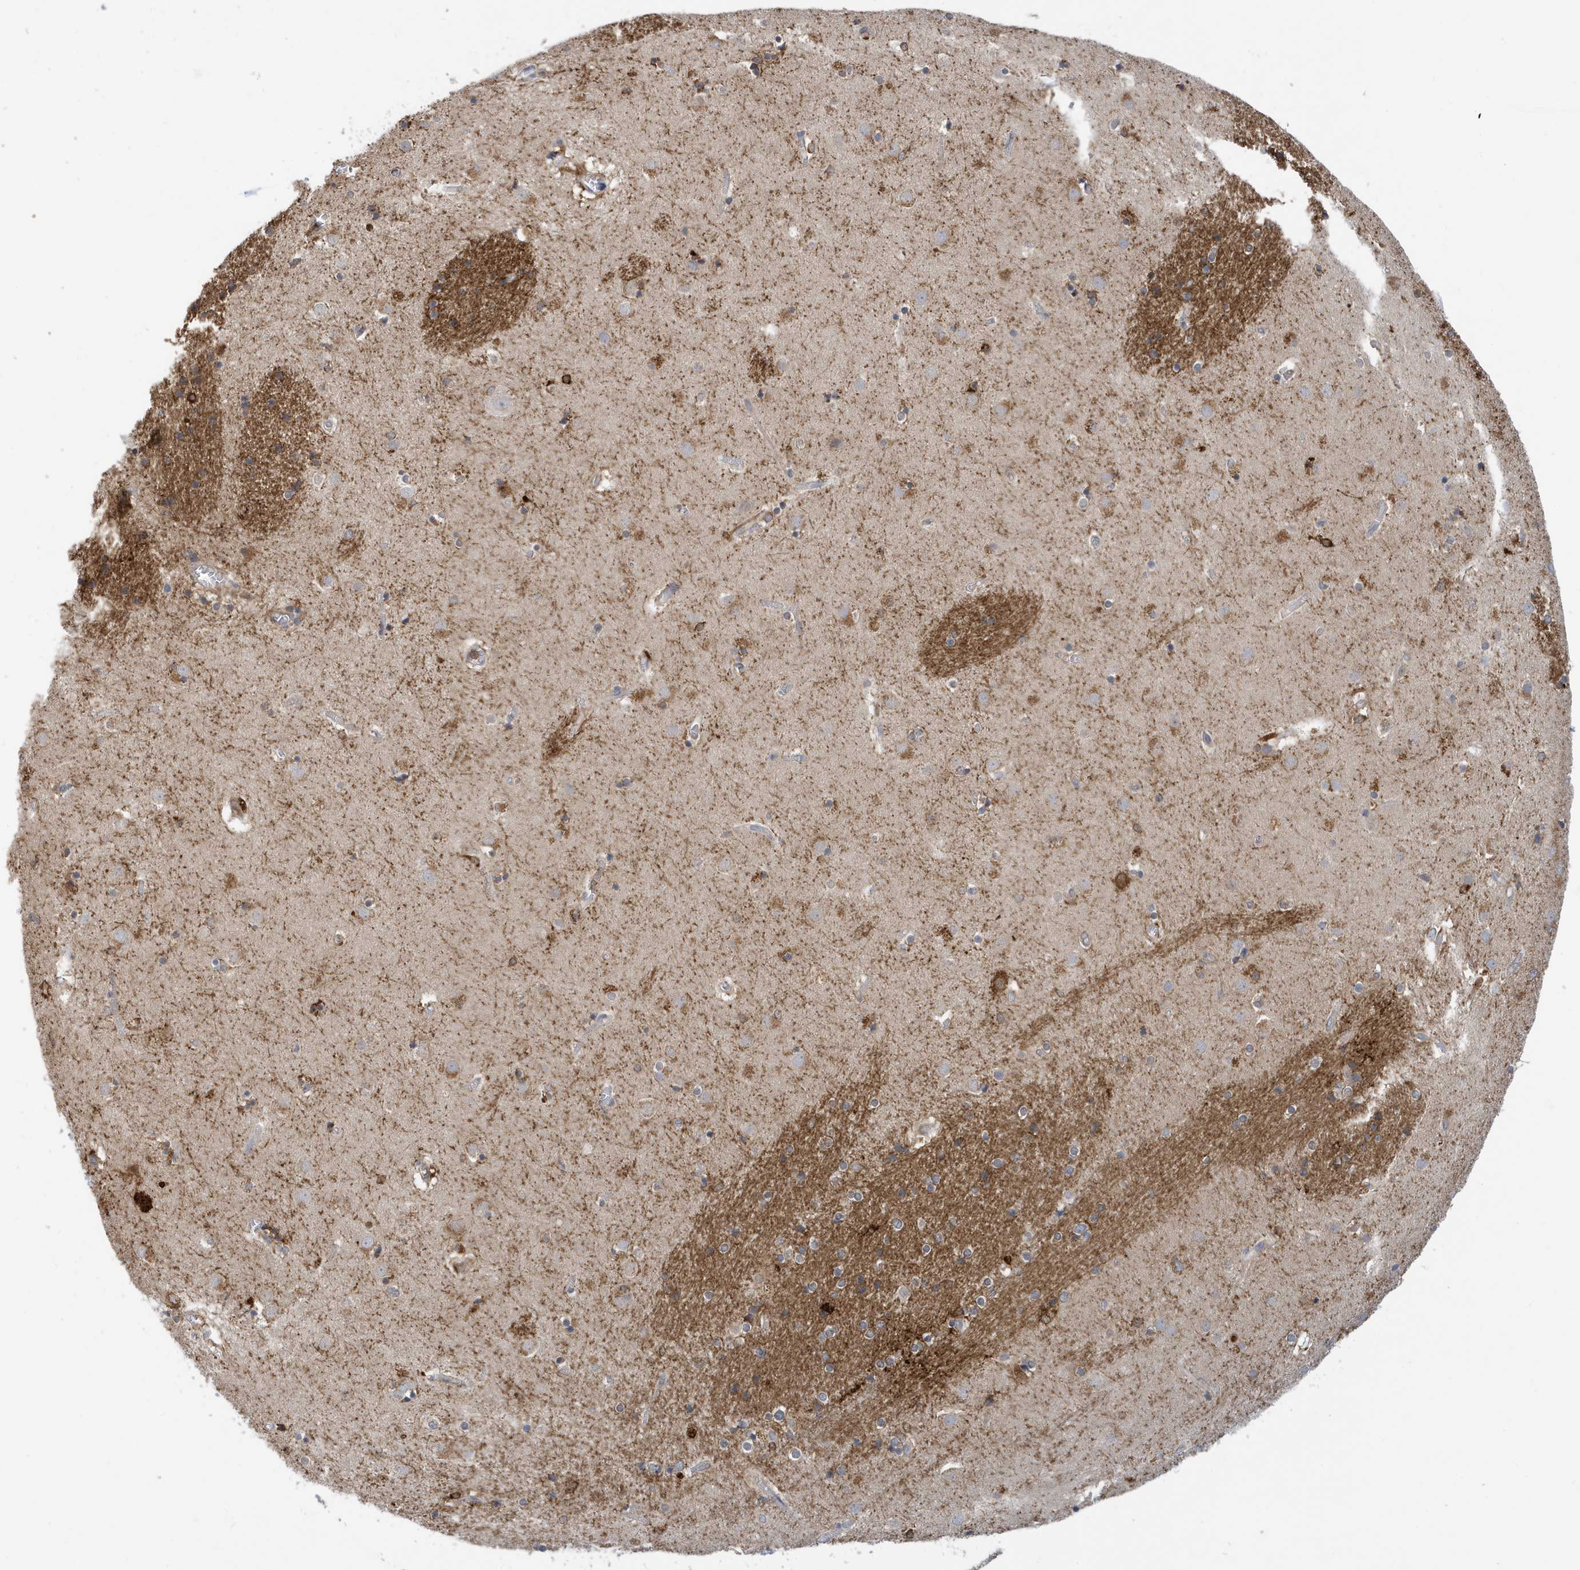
{"staining": {"intensity": "moderate", "quantity": "<25%", "location": "cytoplasmic/membranous"}, "tissue": "caudate", "cell_type": "Glial cells", "image_type": "normal", "snomed": [{"axis": "morphology", "description": "Normal tissue, NOS"}, {"axis": "topography", "description": "Lateral ventricle wall"}], "caption": "Moderate cytoplasmic/membranous positivity for a protein is present in approximately <25% of glial cells of normal caudate using immunohistochemistry (IHC).", "gene": "NSUN3", "patient": {"sex": "male", "age": 70}}